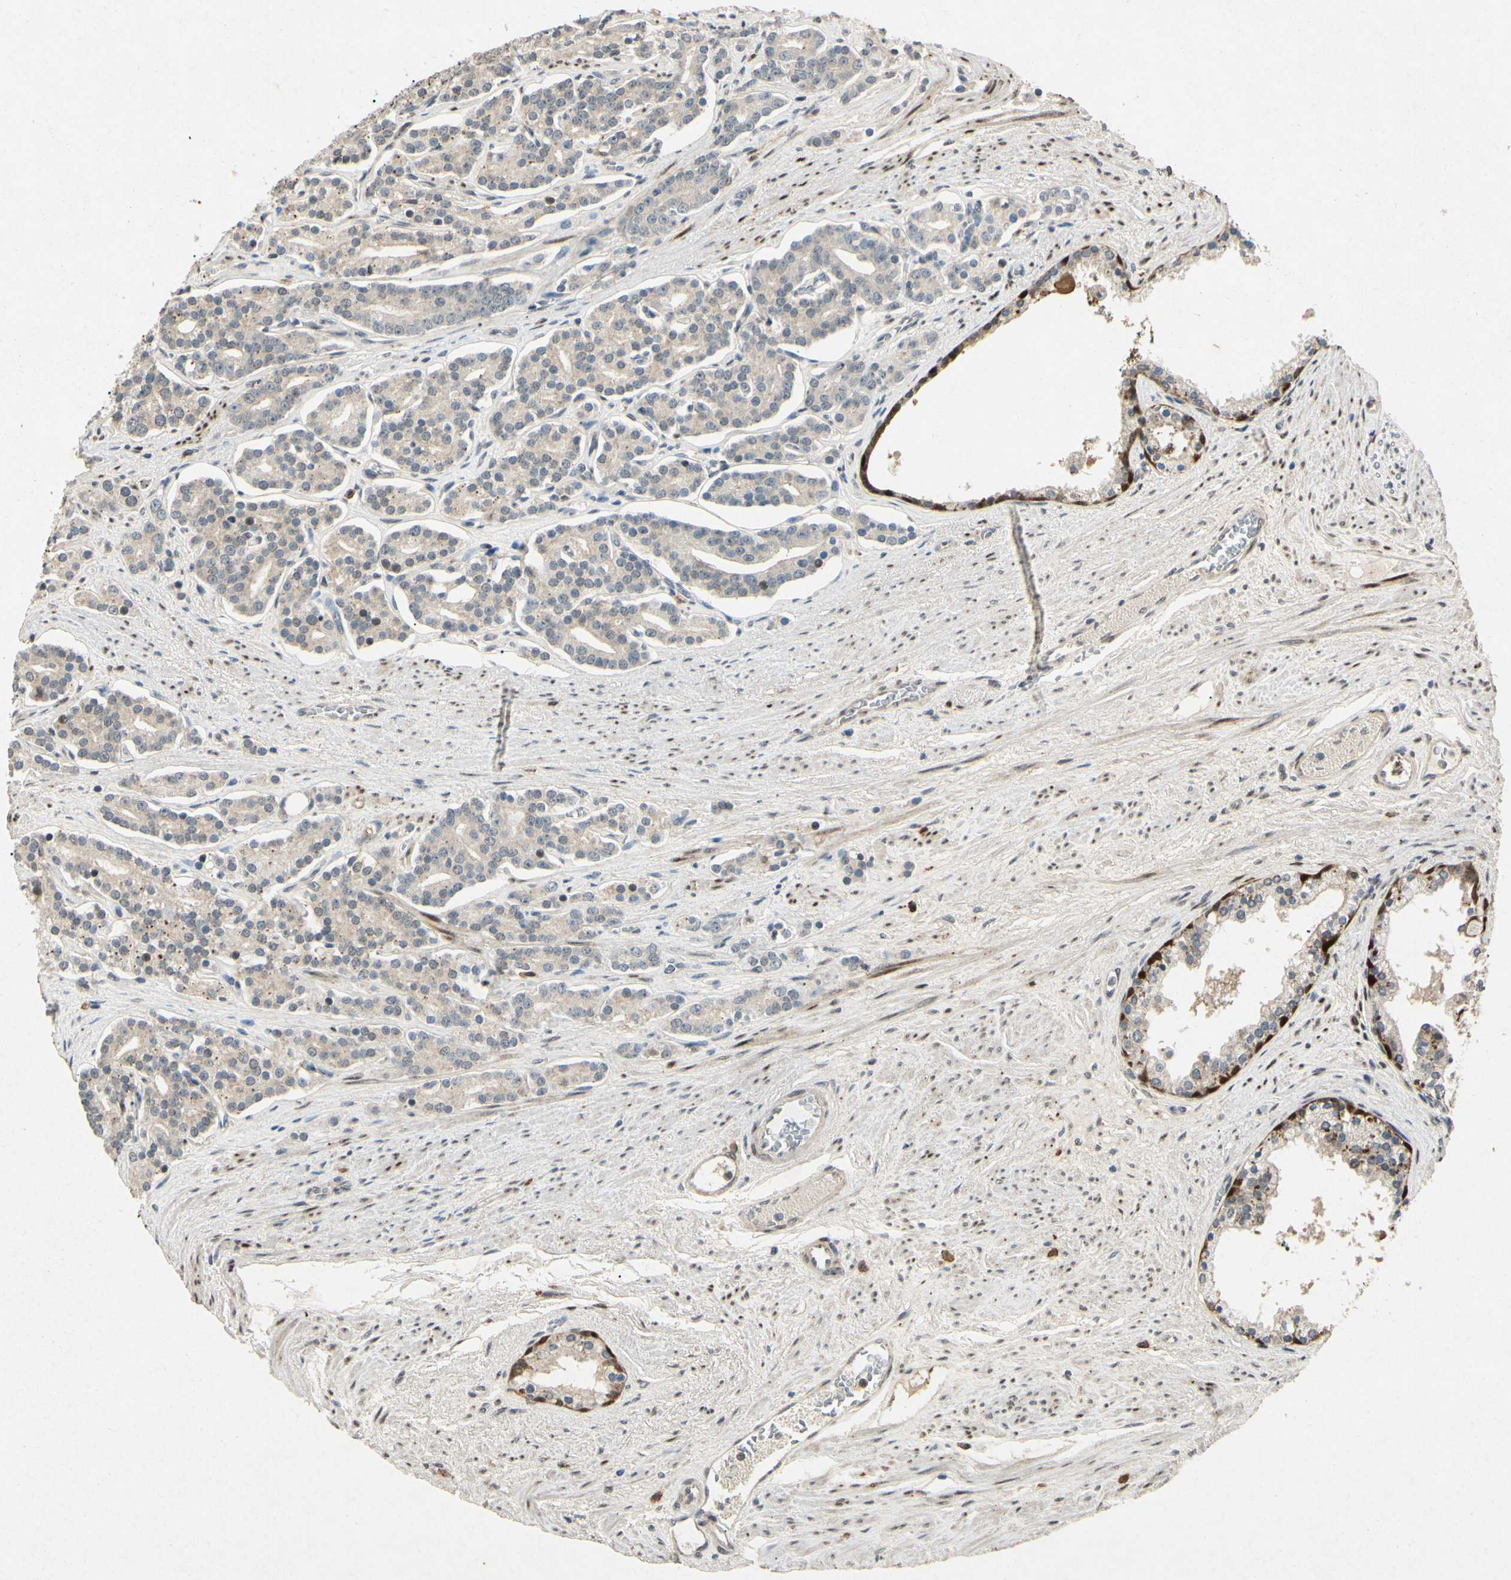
{"staining": {"intensity": "weak", "quantity": "<25%", "location": "cytoplasmic/membranous"}, "tissue": "prostate cancer", "cell_type": "Tumor cells", "image_type": "cancer", "snomed": [{"axis": "morphology", "description": "Adenocarcinoma, Low grade"}, {"axis": "topography", "description": "Prostate"}], "caption": "A photomicrograph of human adenocarcinoma (low-grade) (prostate) is negative for staining in tumor cells.", "gene": "HSPA1B", "patient": {"sex": "male", "age": 63}}